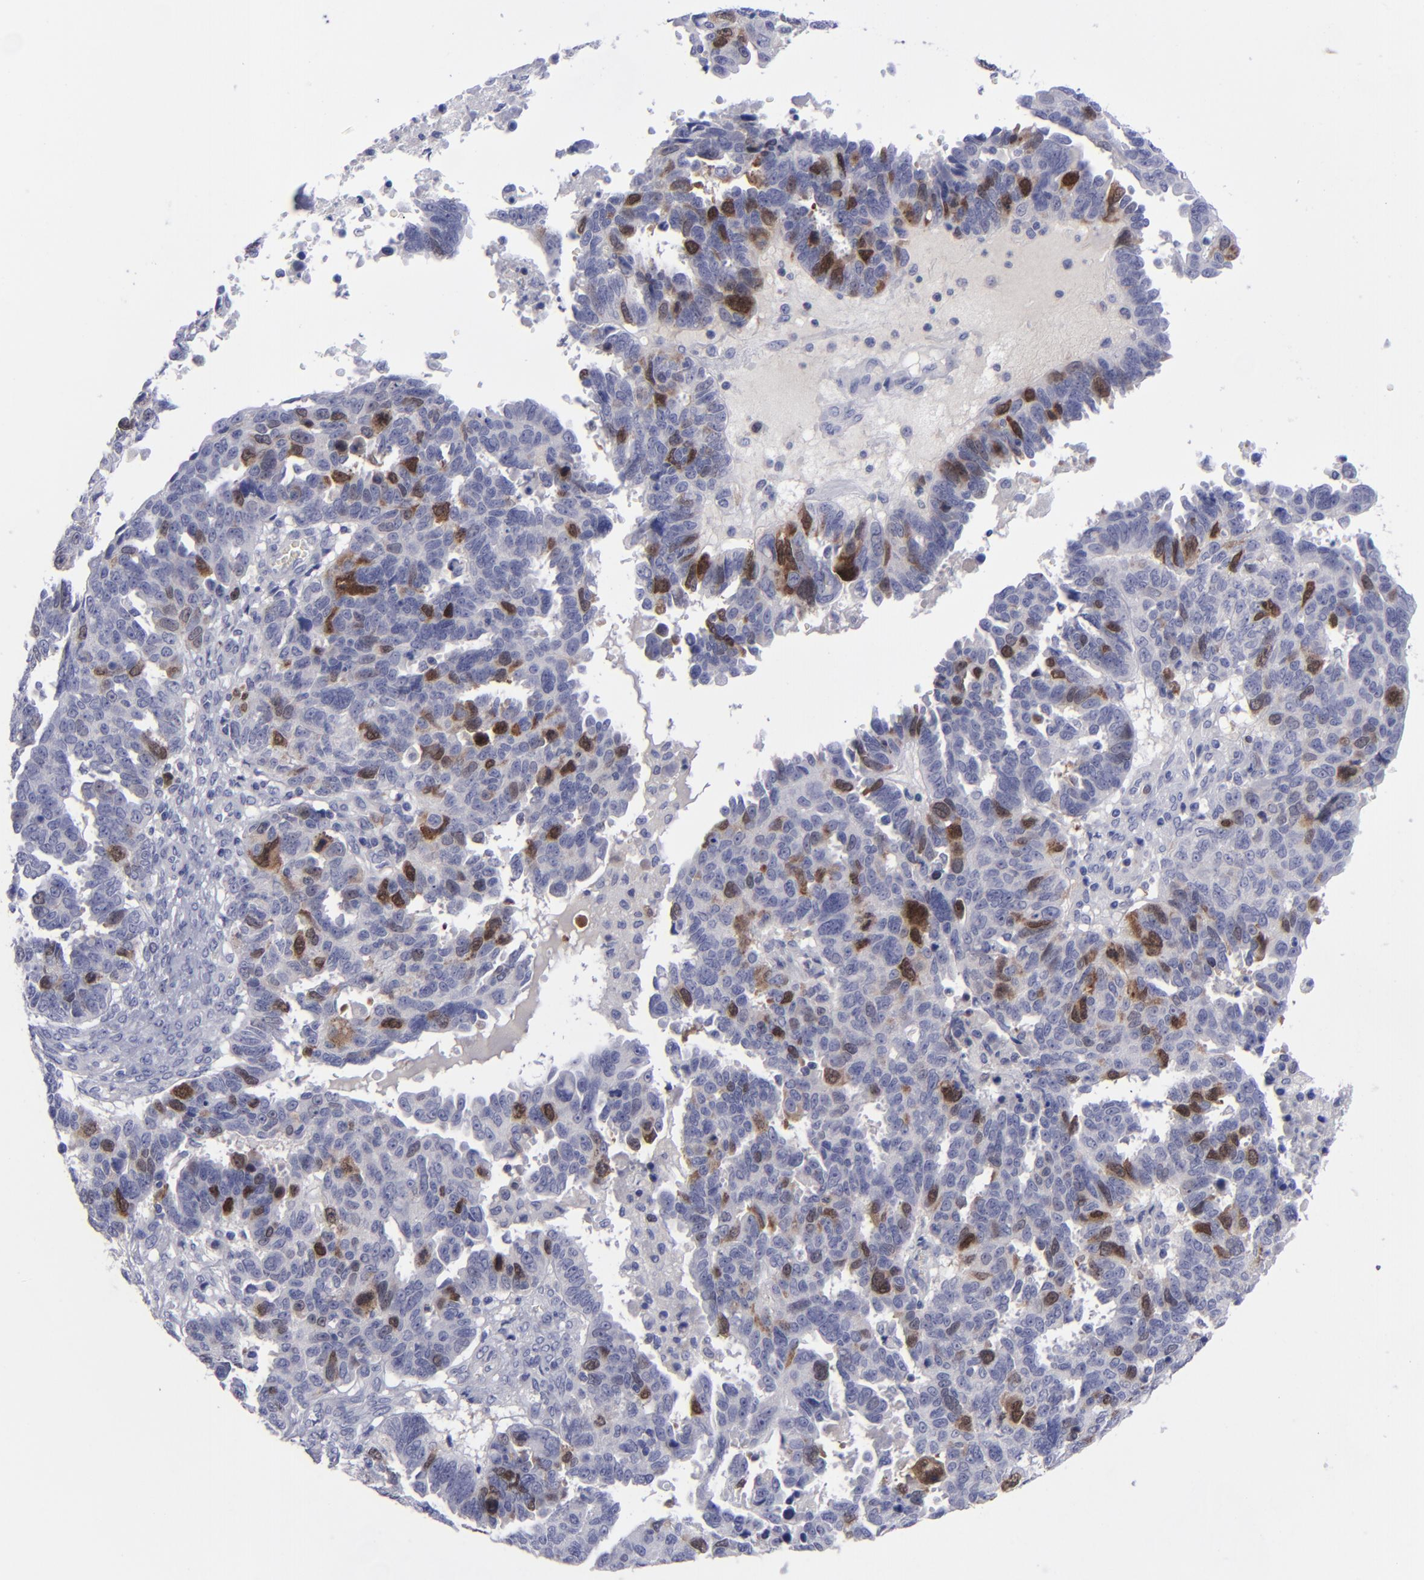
{"staining": {"intensity": "moderate", "quantity": "25%-75%", "location": "cytoplasmic/membranous,nuclear"}, "tissue": "ovarian cancer", "cell_type": "Tumor cells", "image_type": "cancer", "snomed": [{"axis": "morphology", "description": "Carcinoma, endometroid"}, {"axis": "morphology", "description": "Cystadenocarcinoma, serous, NOS"}, {"axis": "topography", "description": "Ovary"}], "caption": "Tumor cells exhibit medium levels of moderate cytoplasmic/membranous and nuclear positivity in about 25%-75% of cells in ovarian cancer (serous cystadenocarcinoma).", "gene": "AURKA", "patient": {"sex": "female", "age": 45}}